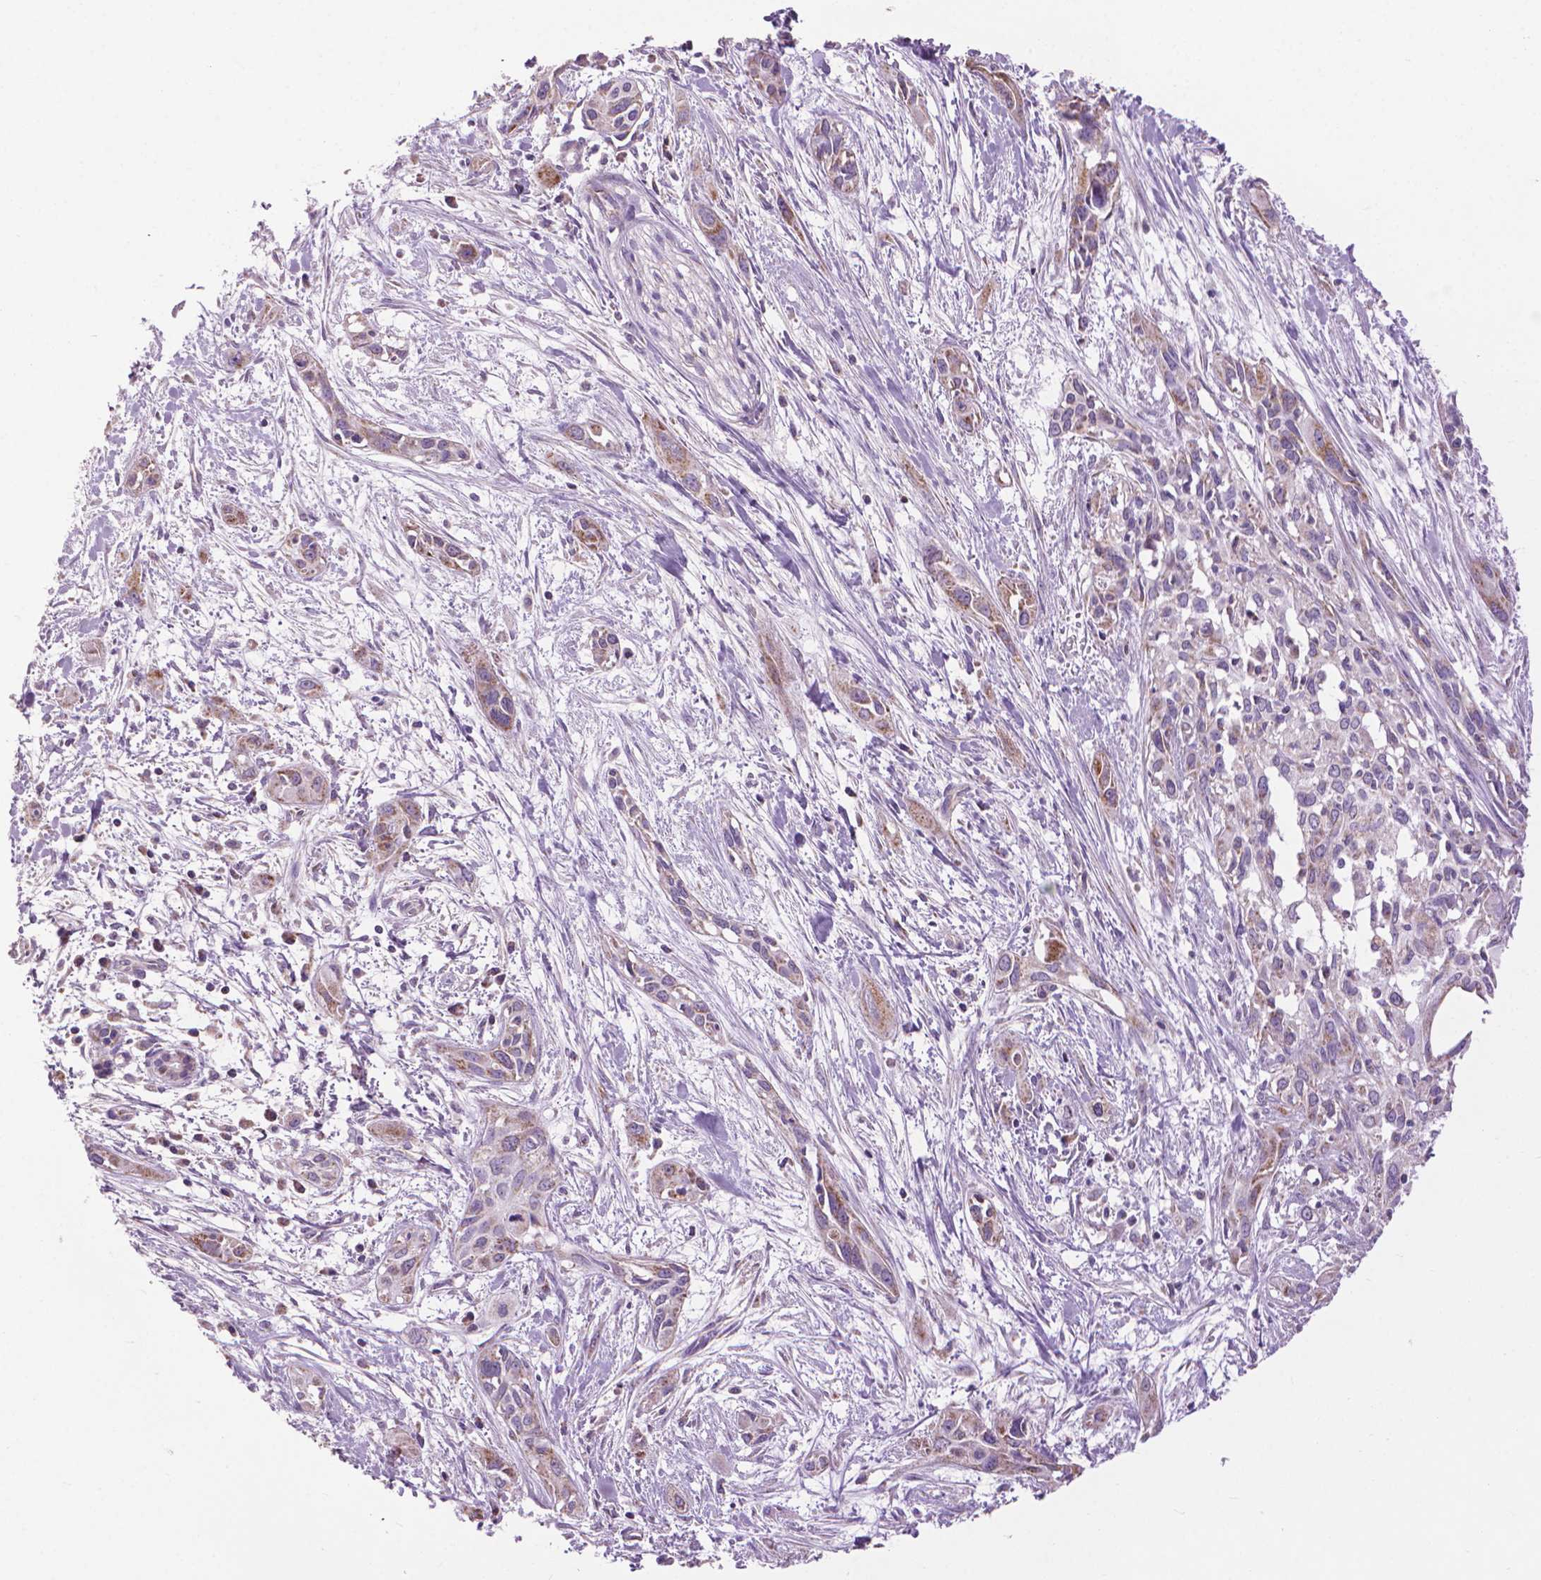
{"staining": {"intensity": "moderate", "quantity": "<25%", "location": "cytoplasmic/membranous"}, "tissue": "pancreatic cancer", "cell_type": "Tumor cells", "image_type": "cancer", "snomed": [{"axis": "morphology", "description": "Adenocarcinoma, NOS"}, {"axis": "topography", "description": "Pancreas"}], "caption": "Human adenocarcinoma (pancreatic) stained with a brown dye reveals moderate cytoplasmic/membranous positive expression in approximately <25% of tumor cells.", "gene": "VDAC1", "patient": {"sex": "female", "age": 55}}